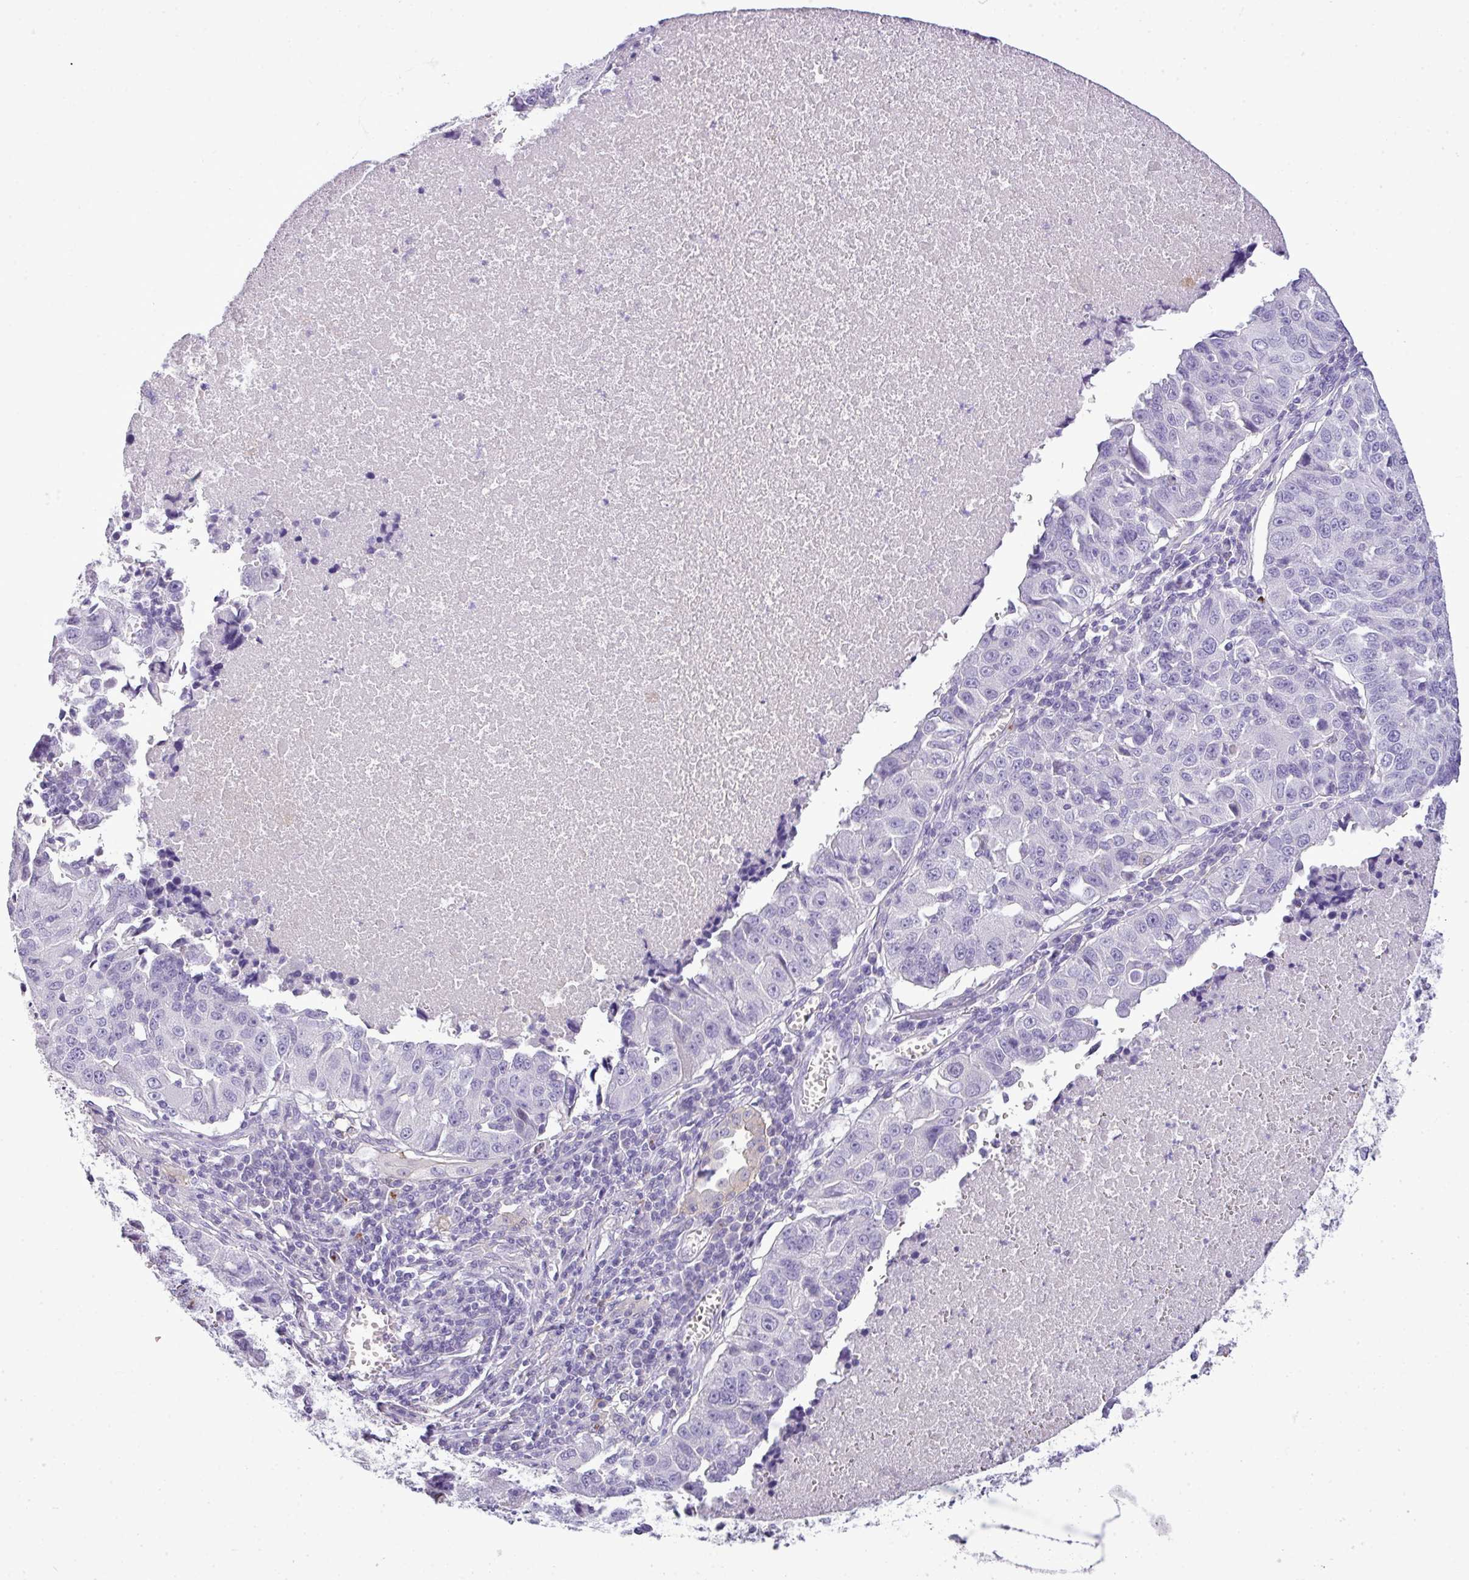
{"staining": {"intensity": "negative", "quantity": "none", "location": "none"}, "tissue": "lung cancer", "cell_type": "Tumor cells", "image_type": "cancer", "snomed": [{"axis": "morphology", "description": "Squamous cell carcinoma, NOS"}, {"axis": "topography", "description": "Lung"}], "caption": "The immunohistochemistry image has no significant staining in tumor cells of squamous cell carcinoma (lung) tissue.", "gene": "RBMXL2", "patient": {"sex": "female", "age": 66}}